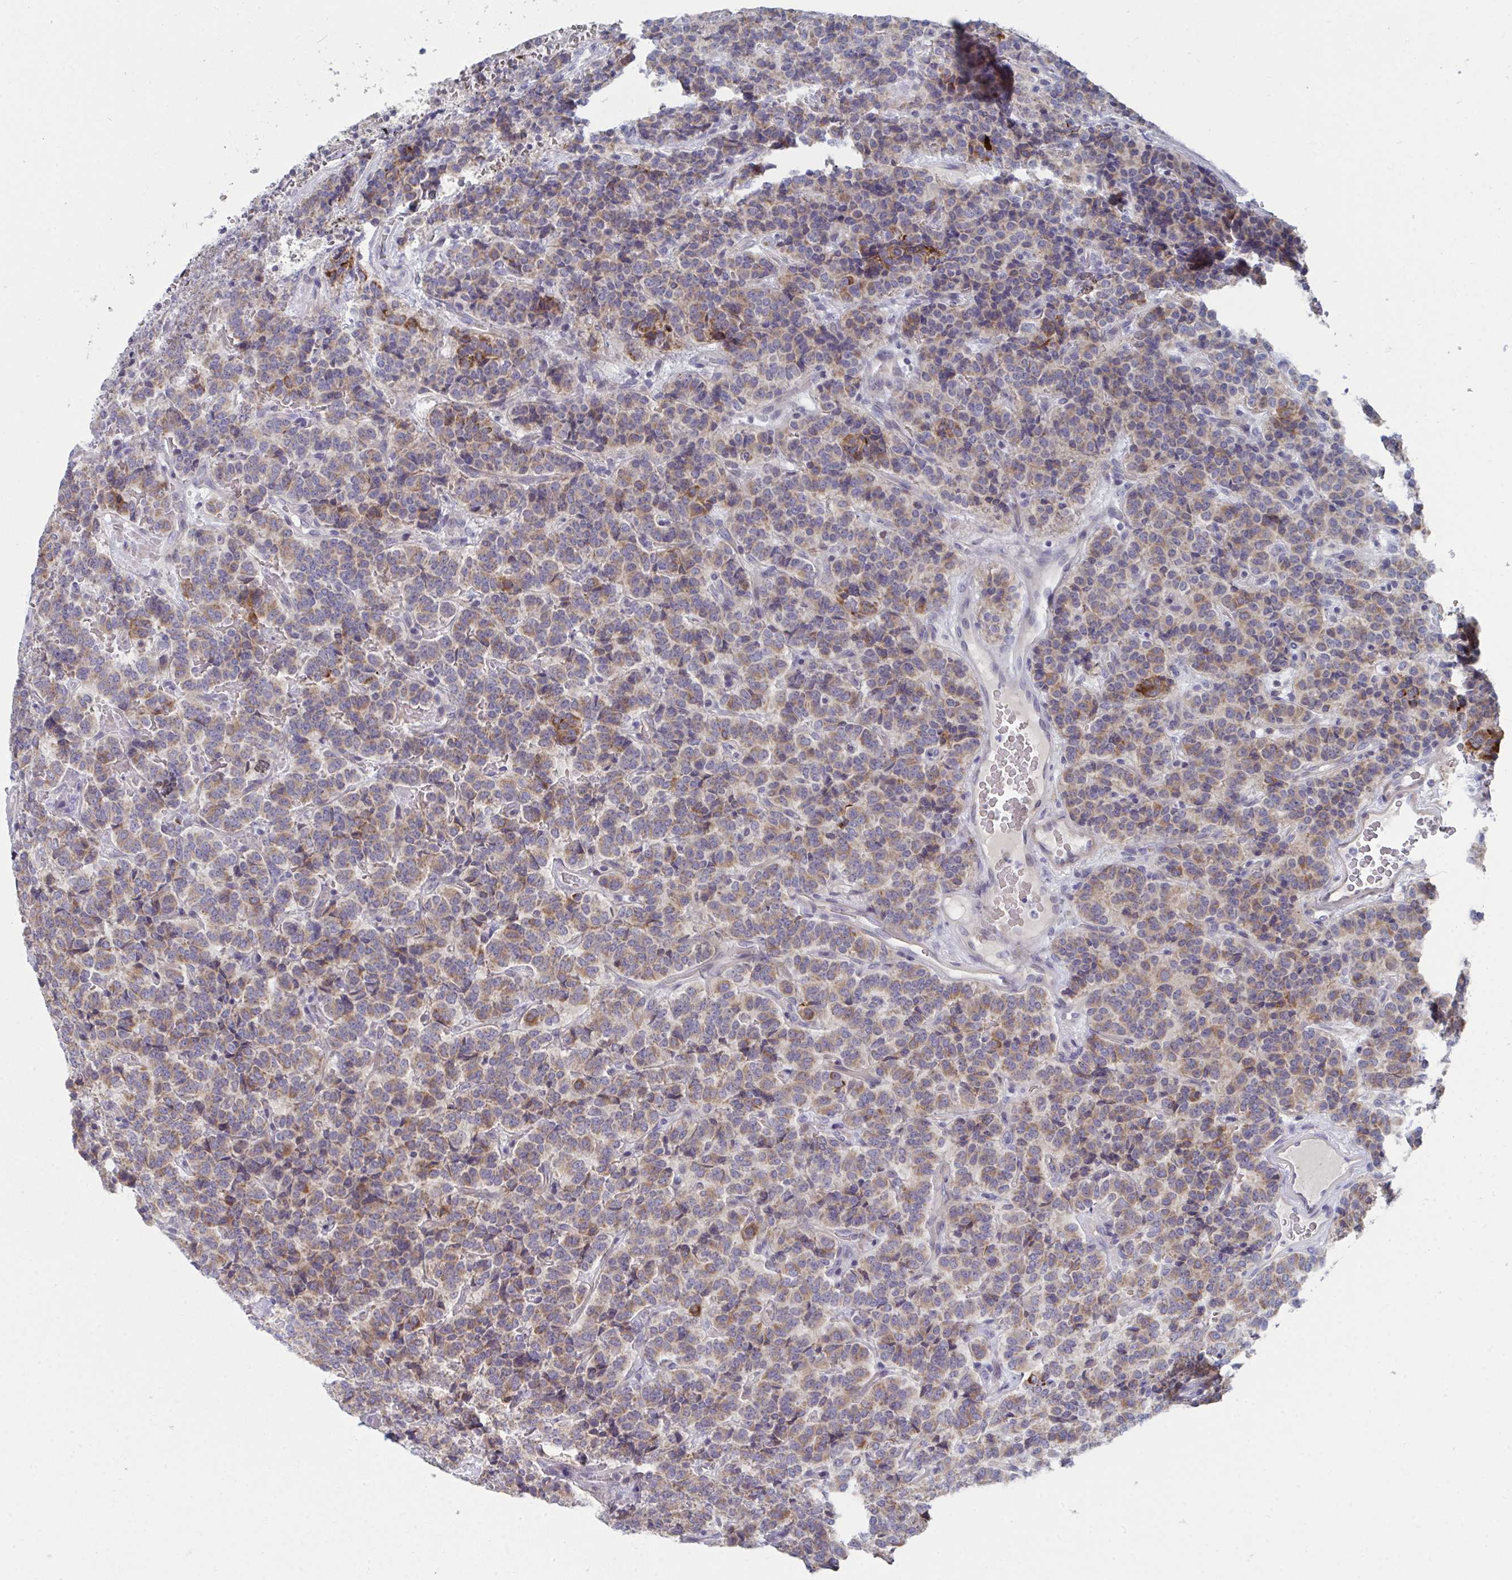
{"staining": {"intensity": "moderate", "quantity": "25%-75%", "location": "cytoplasmic/membranous"}, "tissue": "carcinoid", "cell_type": "Tumor cells", "image_type": "cancer", "snomed": [{"axis": "morphology", "description": "Carcinoid, malignant, NOS"}, {"axis": "topography", "description": "Pancreas"}], "caption": "Protein expression analysis of carcinoid (malignant) demonstrates moderate cytoplasmic/membranous positivity in approximately 25%-75% of tumor cells. (Stains: DAB (3,3'-diaminobenzidine) in brown, nuclei in blue, Microscopy: brightfield microscopy at high magnification).", "gene": "VWDE", "patient": {"sex": "male", "age": 36}}